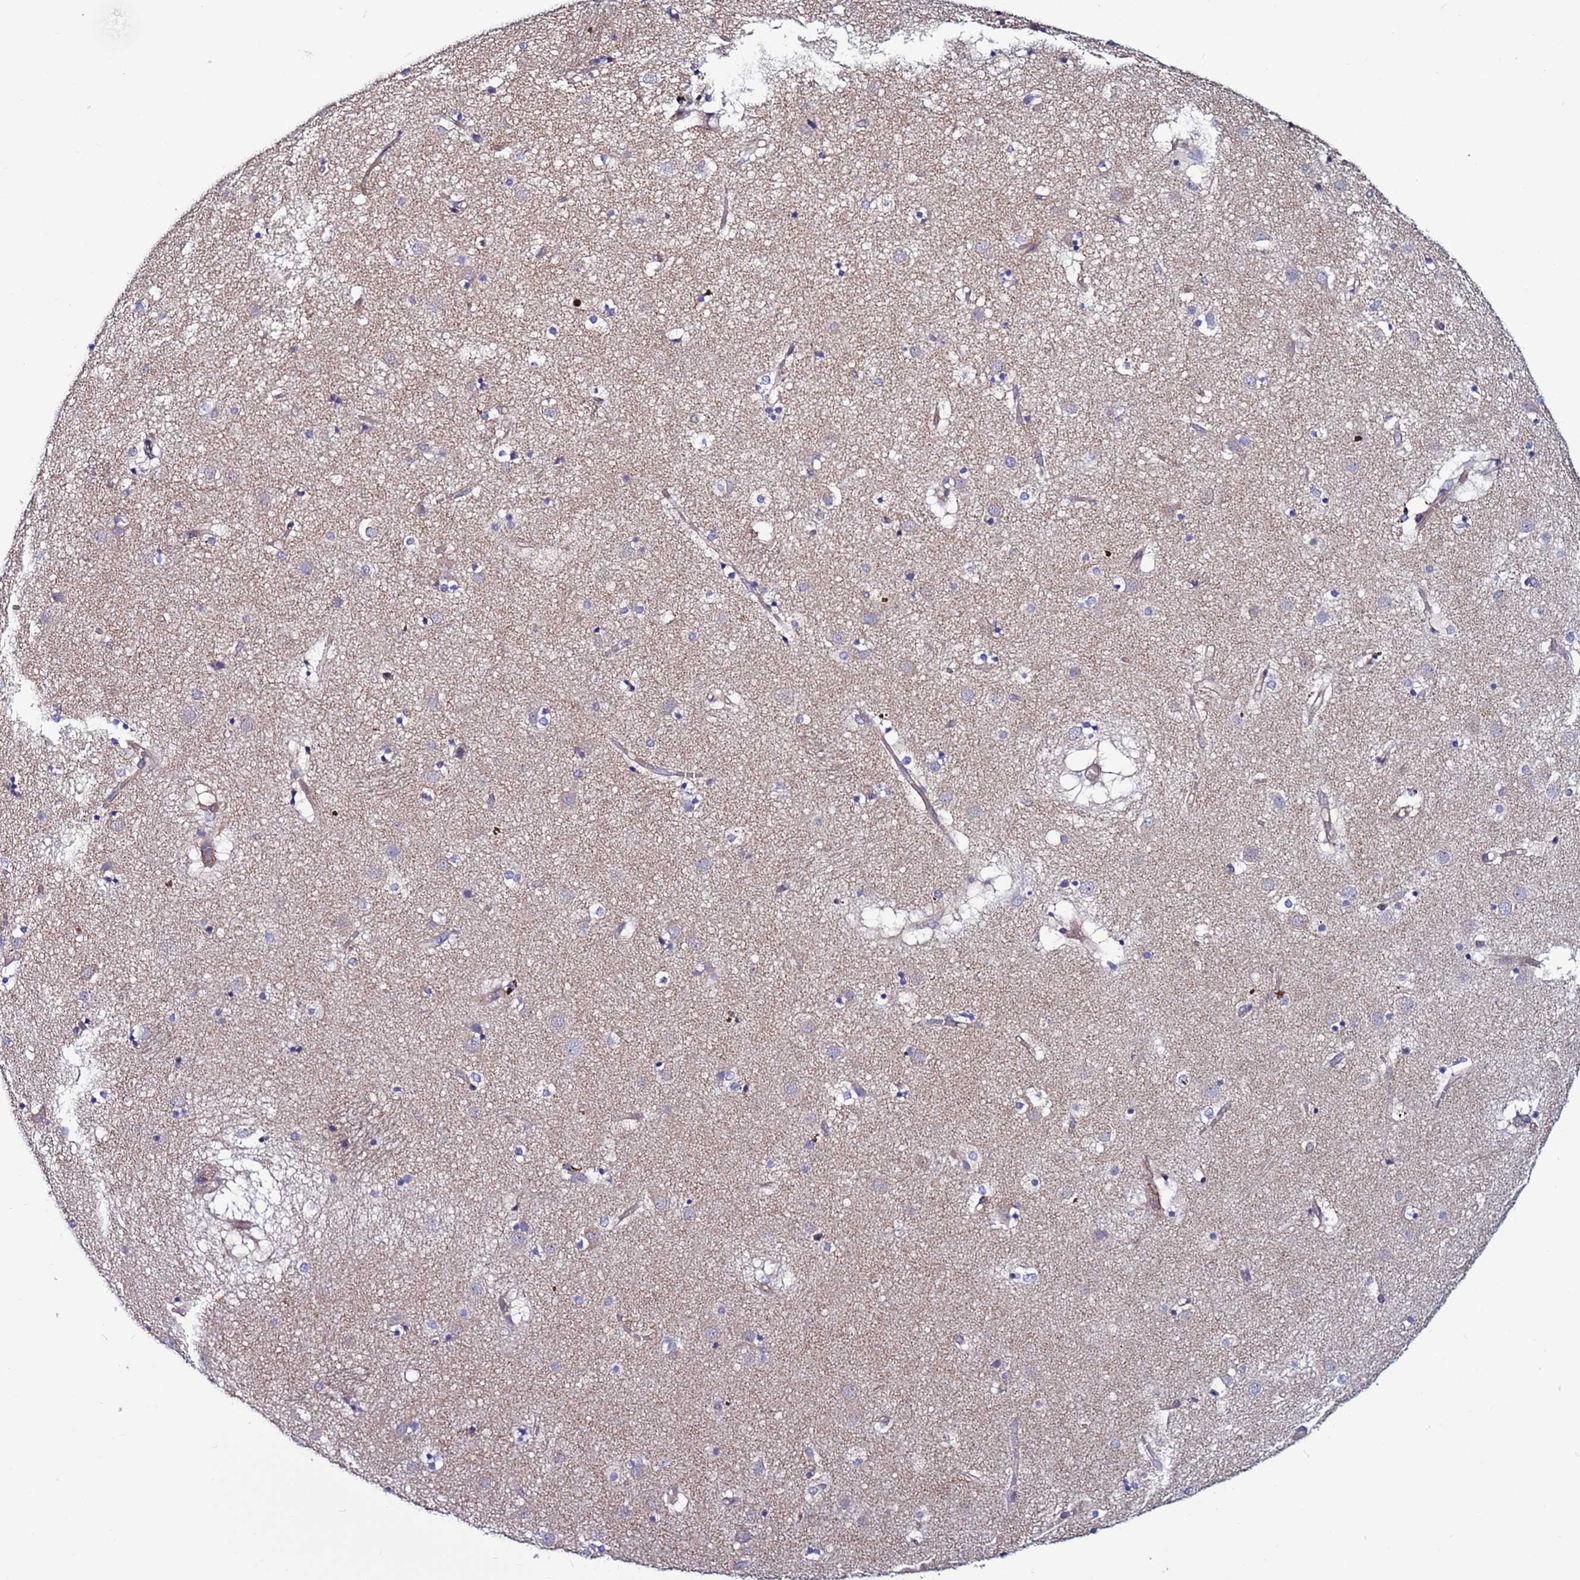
{"staining": {"intensity": "negative", "quantity": "none", "location": "none"}, "tissue": "caudate", "cell_type": "Glial cells", "image_type": "normal", "snomed": [{"axis": "morphology", "description": "Normal tissue, NOS"}, {"axis": "topography", "description": "Lateral ventricle wall"}], "caption": "Benign caudate was stained to show a protein in brown. There is no significant staining in glial cells. (DAB (3,3'-diaminobenzidine) immunohistochemistry (IHC) visualized using brightfield microscopy, high magnification).", "gene": "EFCAB8", "patient": {"sex": "male", "age": 70}}